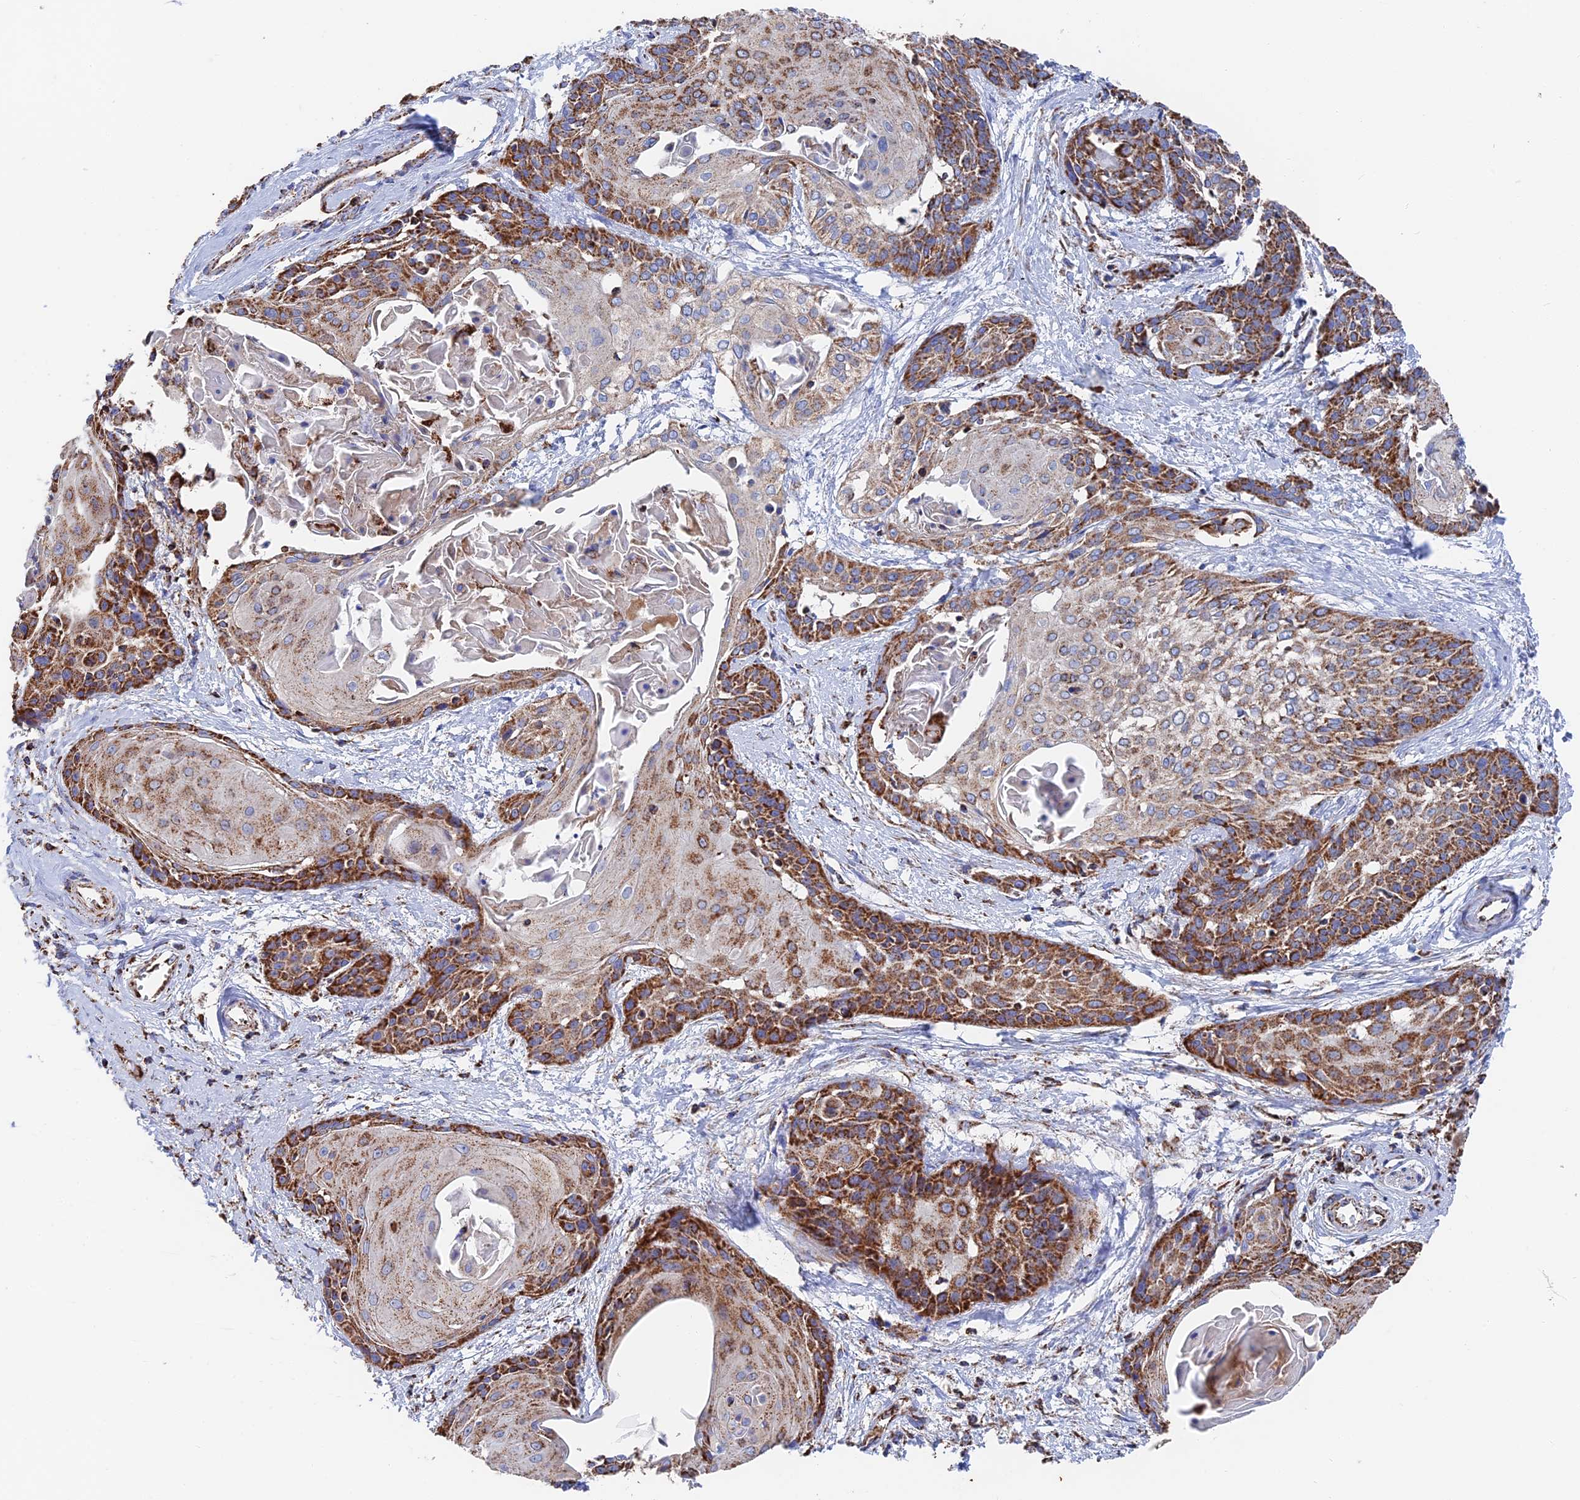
{"staining": {"intensity": "strong", "quantity": "25%-75%", "location": "cytoplasmic/membranous"}, "tissue": "cervical cancer", "cell_type": "Tumor cells", "image_type": "cancer", "snomed": [{"axis": "morphology", "description": "Squamous cell carcinoma, NOS"}, {"axis": "topography", "description": "Cervix"}], "caption": "Tumor cells exhibit high levels of strong cytoplasmic/membranous expression in about 25%-75% of cells in cervical cancer. The staining was performed using DAB, with brown indicating positive protein expression. Nuclei are stained blue with hematoxylin.", "gene": "HAUS8", "patient": {"sex": "female", "age": 57}}